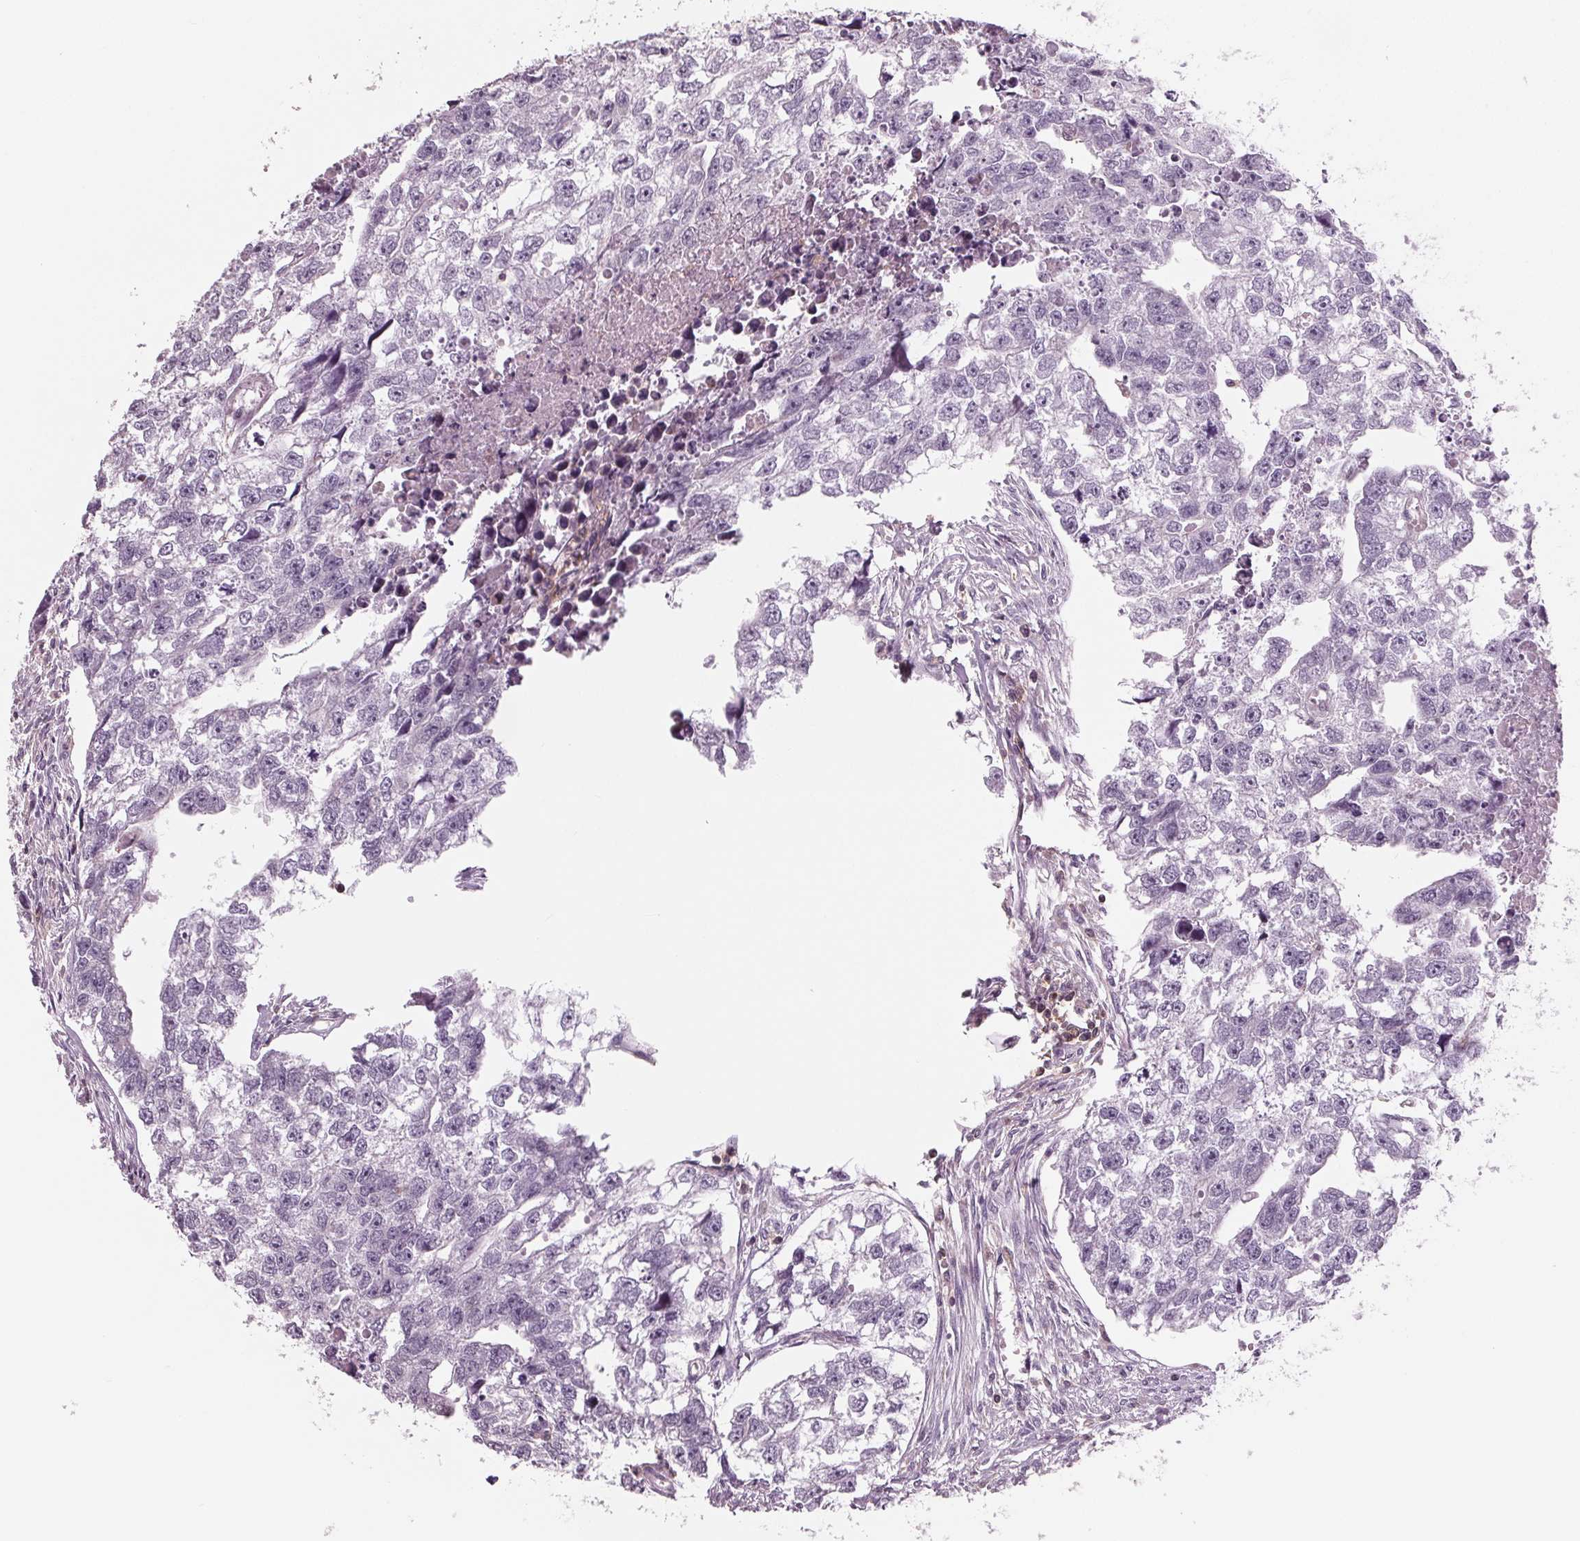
{"staining": {"intensity": "negative", "quantity": "none", "location": "none"}, "tissue": "testis cancer", "cell_type": "Tumor cells", "image_type": "cancer", "snomed": [{"axis": "morphology", "description": "Carcinoma, Embryonal, NOS"}, {"axis": "morphology", "description": "Teratoma, malignant, NOS"}, {"axis": "topography", "description": "Testis"}], "caption": "This is a histopathology image of immunohistochemistry (IHC) staining of testis cancer, which shows no positivity in tumor cells.", "gene": "ARHGAP25", "patient": {"sex": "male", "age": 44}}